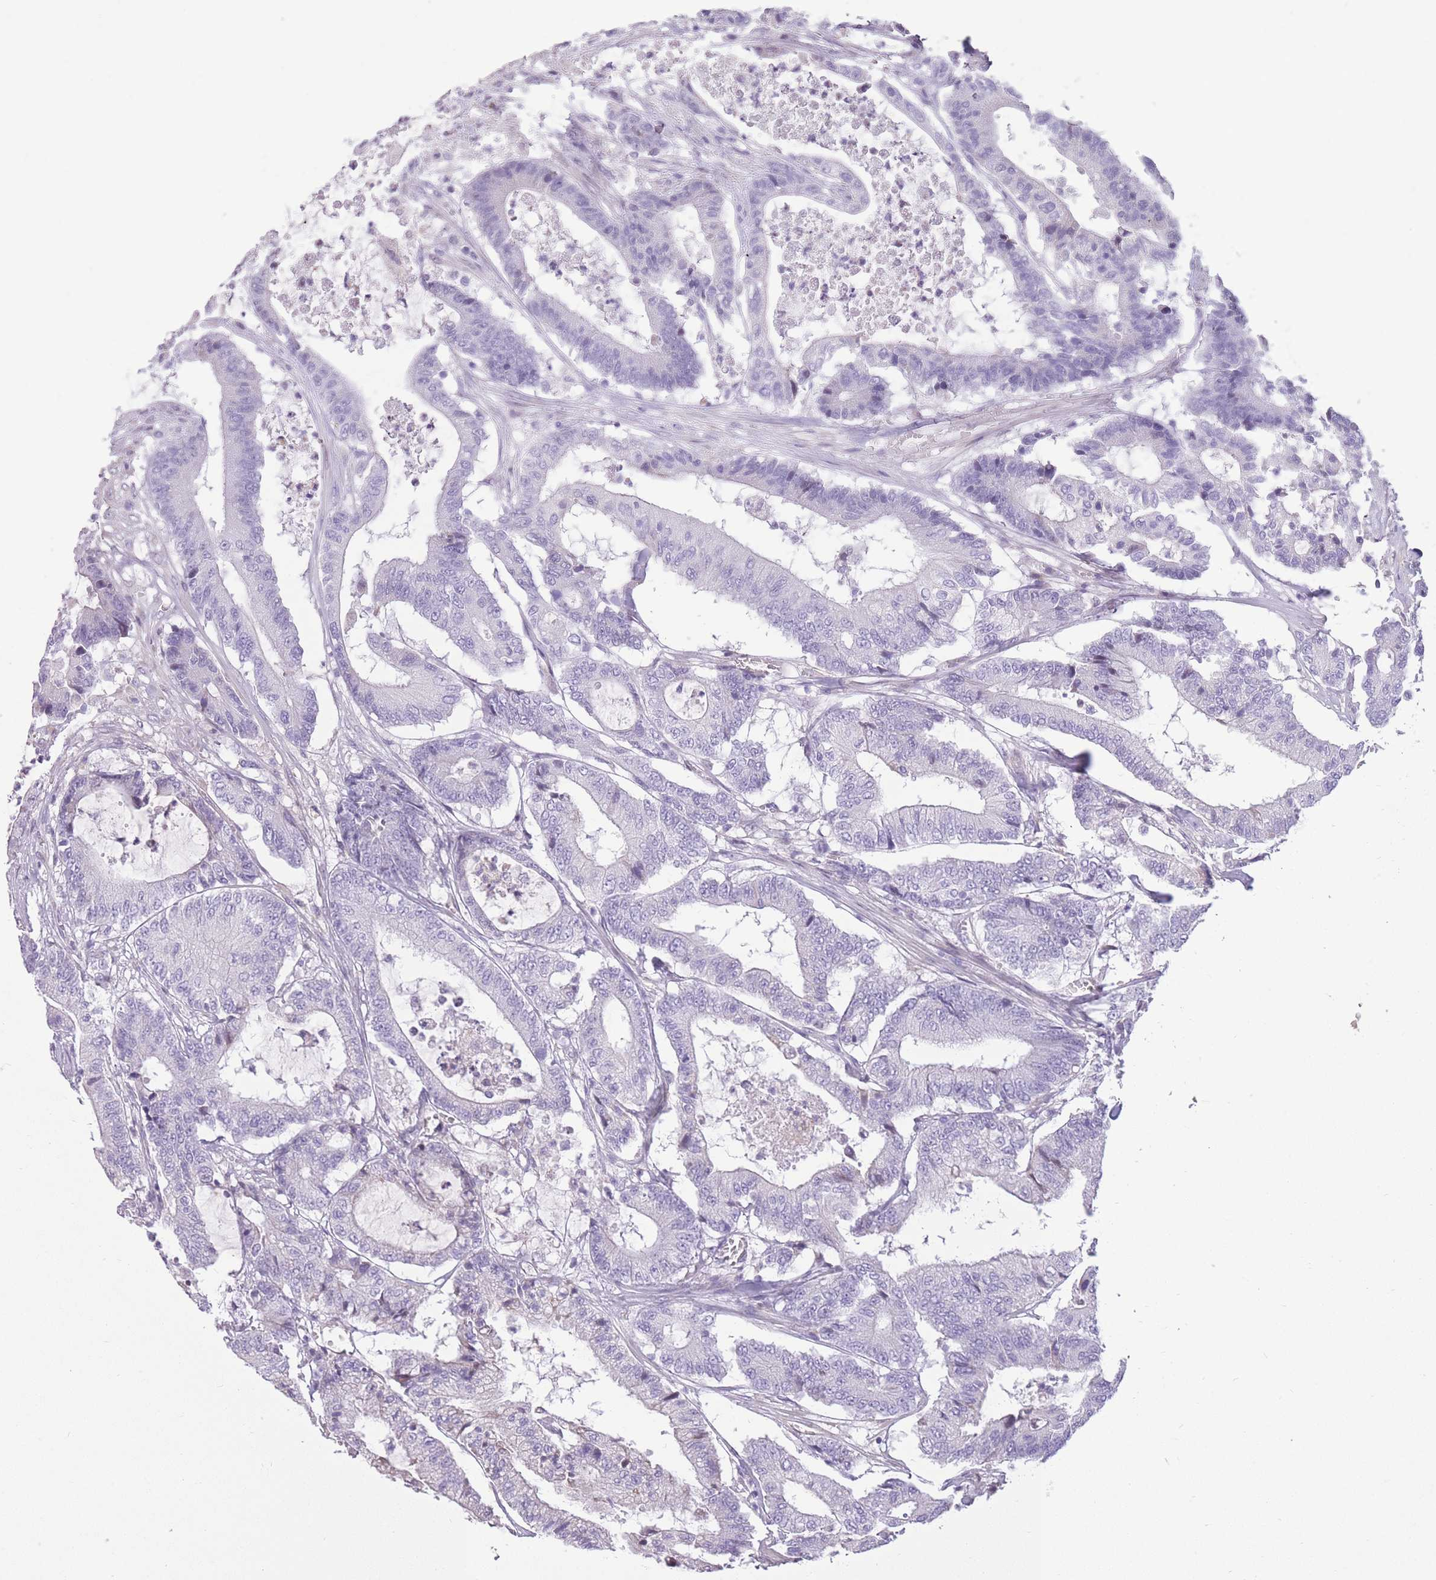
{"staining": {"intensity": "negative", "quantity": "none", "location": "none"}, "tissue": "colorectal cancer", "cell_type": "Tumor cells", "image_type": "cancer", "snomed": [{"axis": "morphology", "description": "Adenocarcinoma, NOS"}, {"axis": "topography", "description": "Colon"}], "caption": "IHC image of neoplastic tissue: adenocarcinoma (colorectal) stained with DAB (3,3'-diaminobenzidine) shows no significant protein expression in tumor cells.", "gene": "WDR70", "patient": {"sex": "female", "age": 84}}